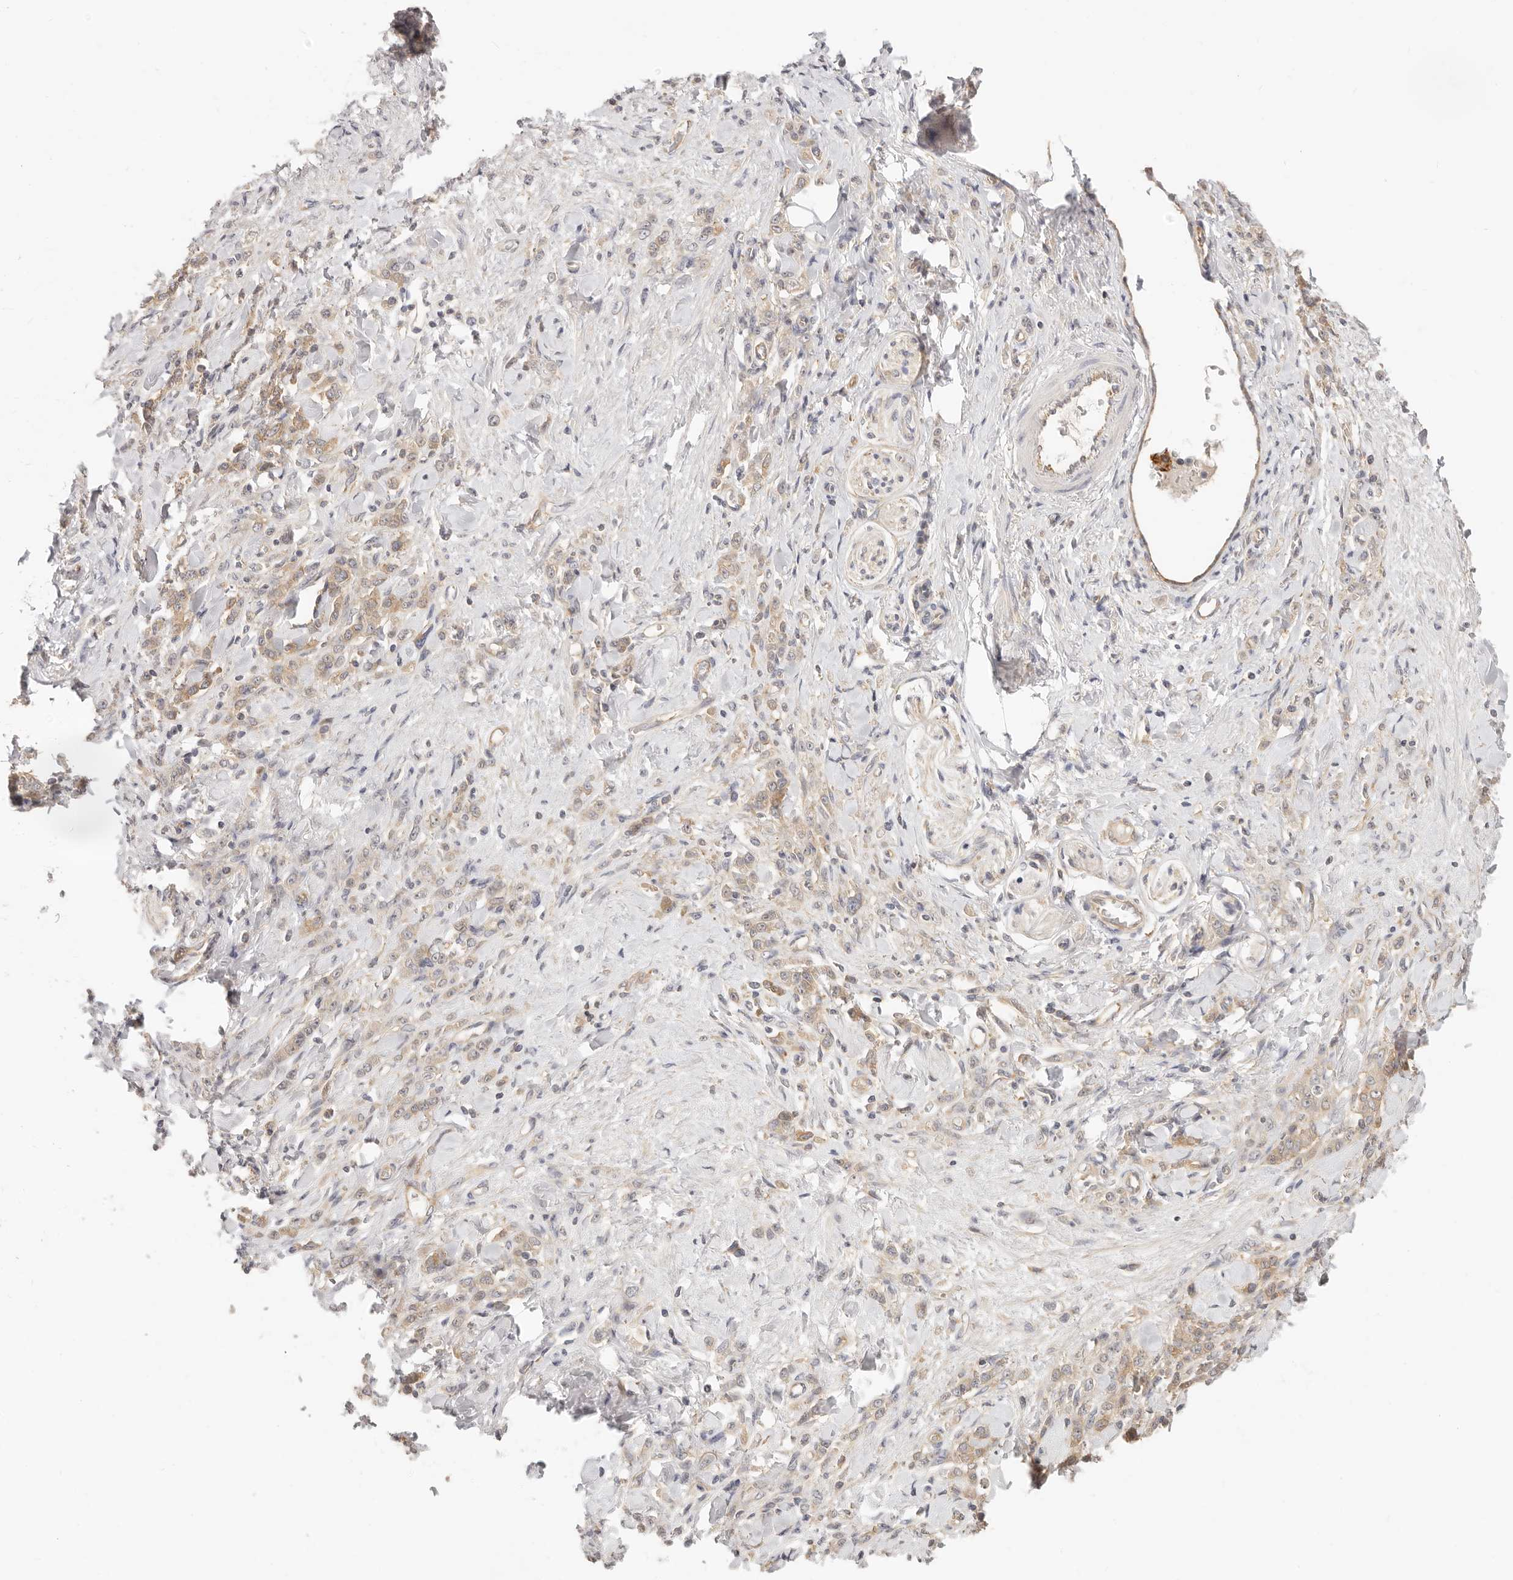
{"staining": {"intensity": "weak", "quantity": "25%-75%", "location": "cytoplasmic/membranous"}, "tissue": "stomach cancer", "cell_type": "Tumor cells", "image_type": "cancer", "snomed": [{"axis": "morphology", "description": "Normal tissue, NOS"}, {"axis": "morphology", "description": "Adenocarcinoma, NOS"}, {"axis": "topography", "description": "Stomach"}], "caption": "Human stomach cancer stained for a protein (brown) displays weak cytoplasmic/membranous positive staining in approximately 25%-75% of tumor cells.", "gene": "DTNBP1", "patient": {"sex": "male", "age": 82}}